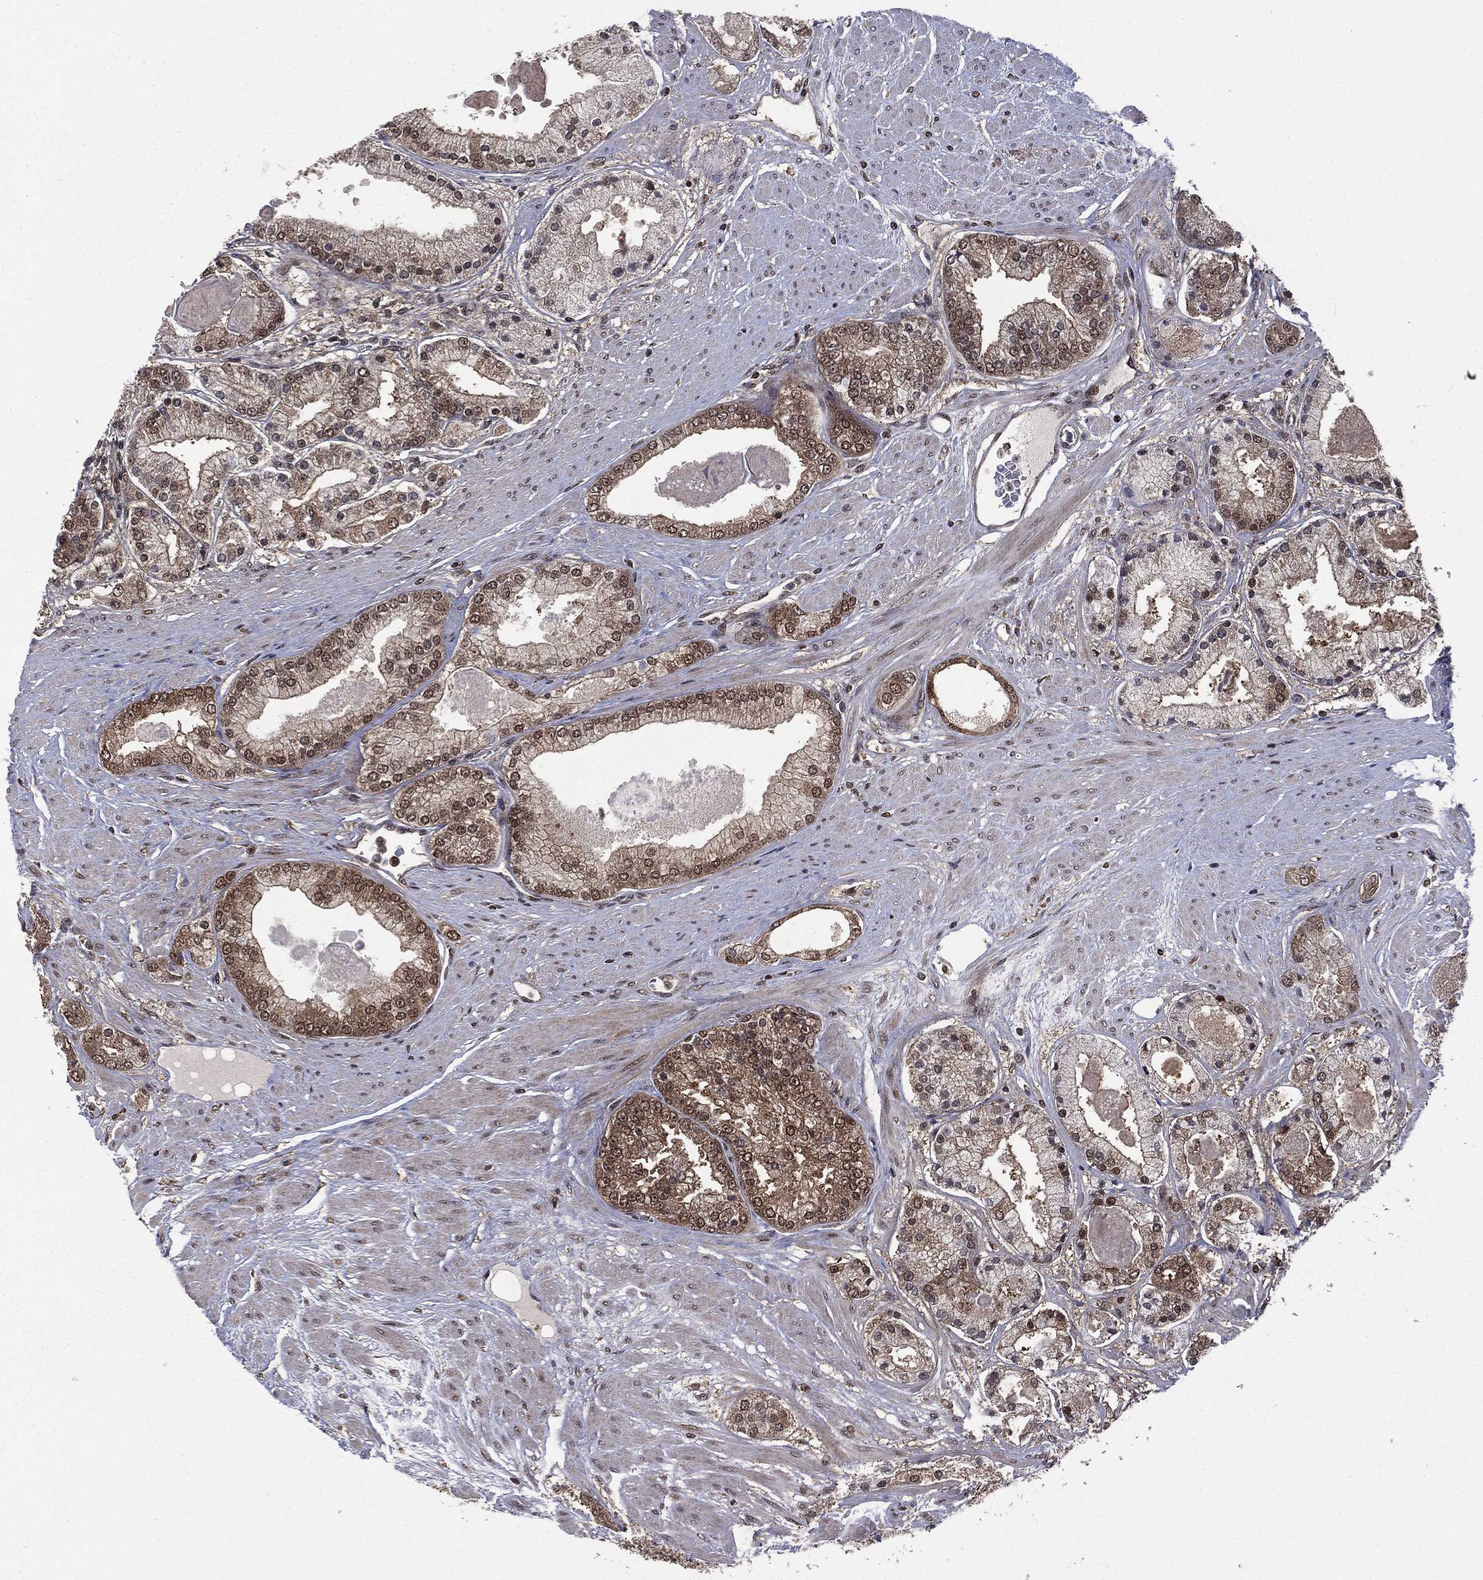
{"staining": {"intensity": "weak", "quantity": "25%-75%", "location": "cytoplasmic/membranous,nuclear"}, "tissue": "prostate cancer", "cell_type": "Tumor cells", "image_type": "cancer", "snomed": [{"axis": "morphology", "description": "Adenocarcinoma, High grade"}, {"axis": "topography", "description": "Prostate"}], "caption": "Weak cytoplasmic/membranous and nuclear positivity for a protein is seen in about 25%-75% of tumor cells of prostate high-grade adenocarcinoma using IHC.", "gene": "PTPA", "patient": {"sex": "male", "age": 67}}